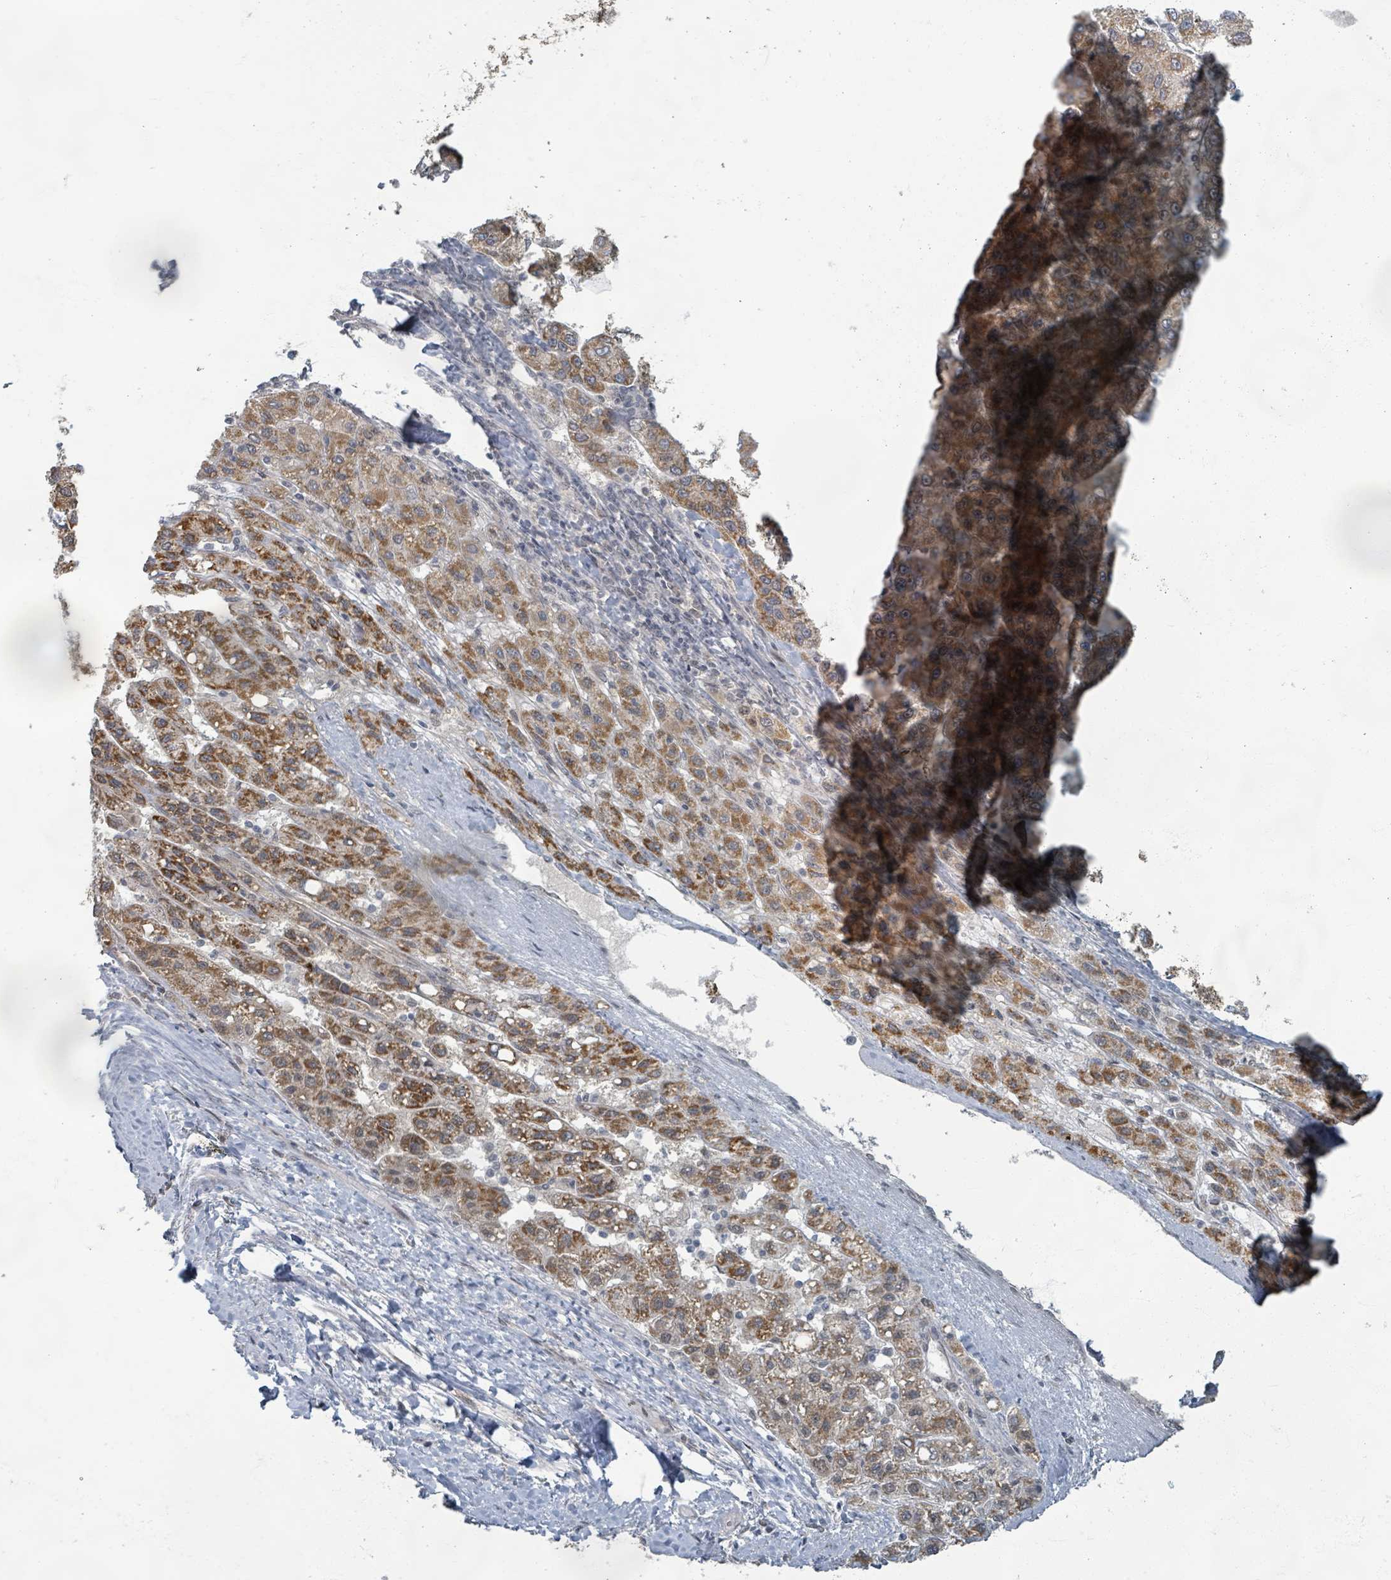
{"staining": {"intensity": "moderate", "quantity": ">75%", "location": "cytoplasmic/membranous"}, "tissue": "liver cancer", "cell_type": "Tumor cells", "image_type": "cancer", "snomed": [{"axis": "morphology", "description": "Carcinoma, Hepatocellular, NOS"}, {"axis": "topography", "description": "Liver"}], "caption": "High-power microscopy captured an IHC image of hepatocellular carcinoma (liver), revealing moderate cytoplasmic/membranous staining in about >75% of tumor cells. The staining was performed using DAB (3,3'-diaminobenzidine) to visualize the protein expression in brown, while the nuclei were stained in blue with hematoxylin (Magnification: 20x).", "gene": "INTS15", "patient": {"sex": "female", "age": 82}}